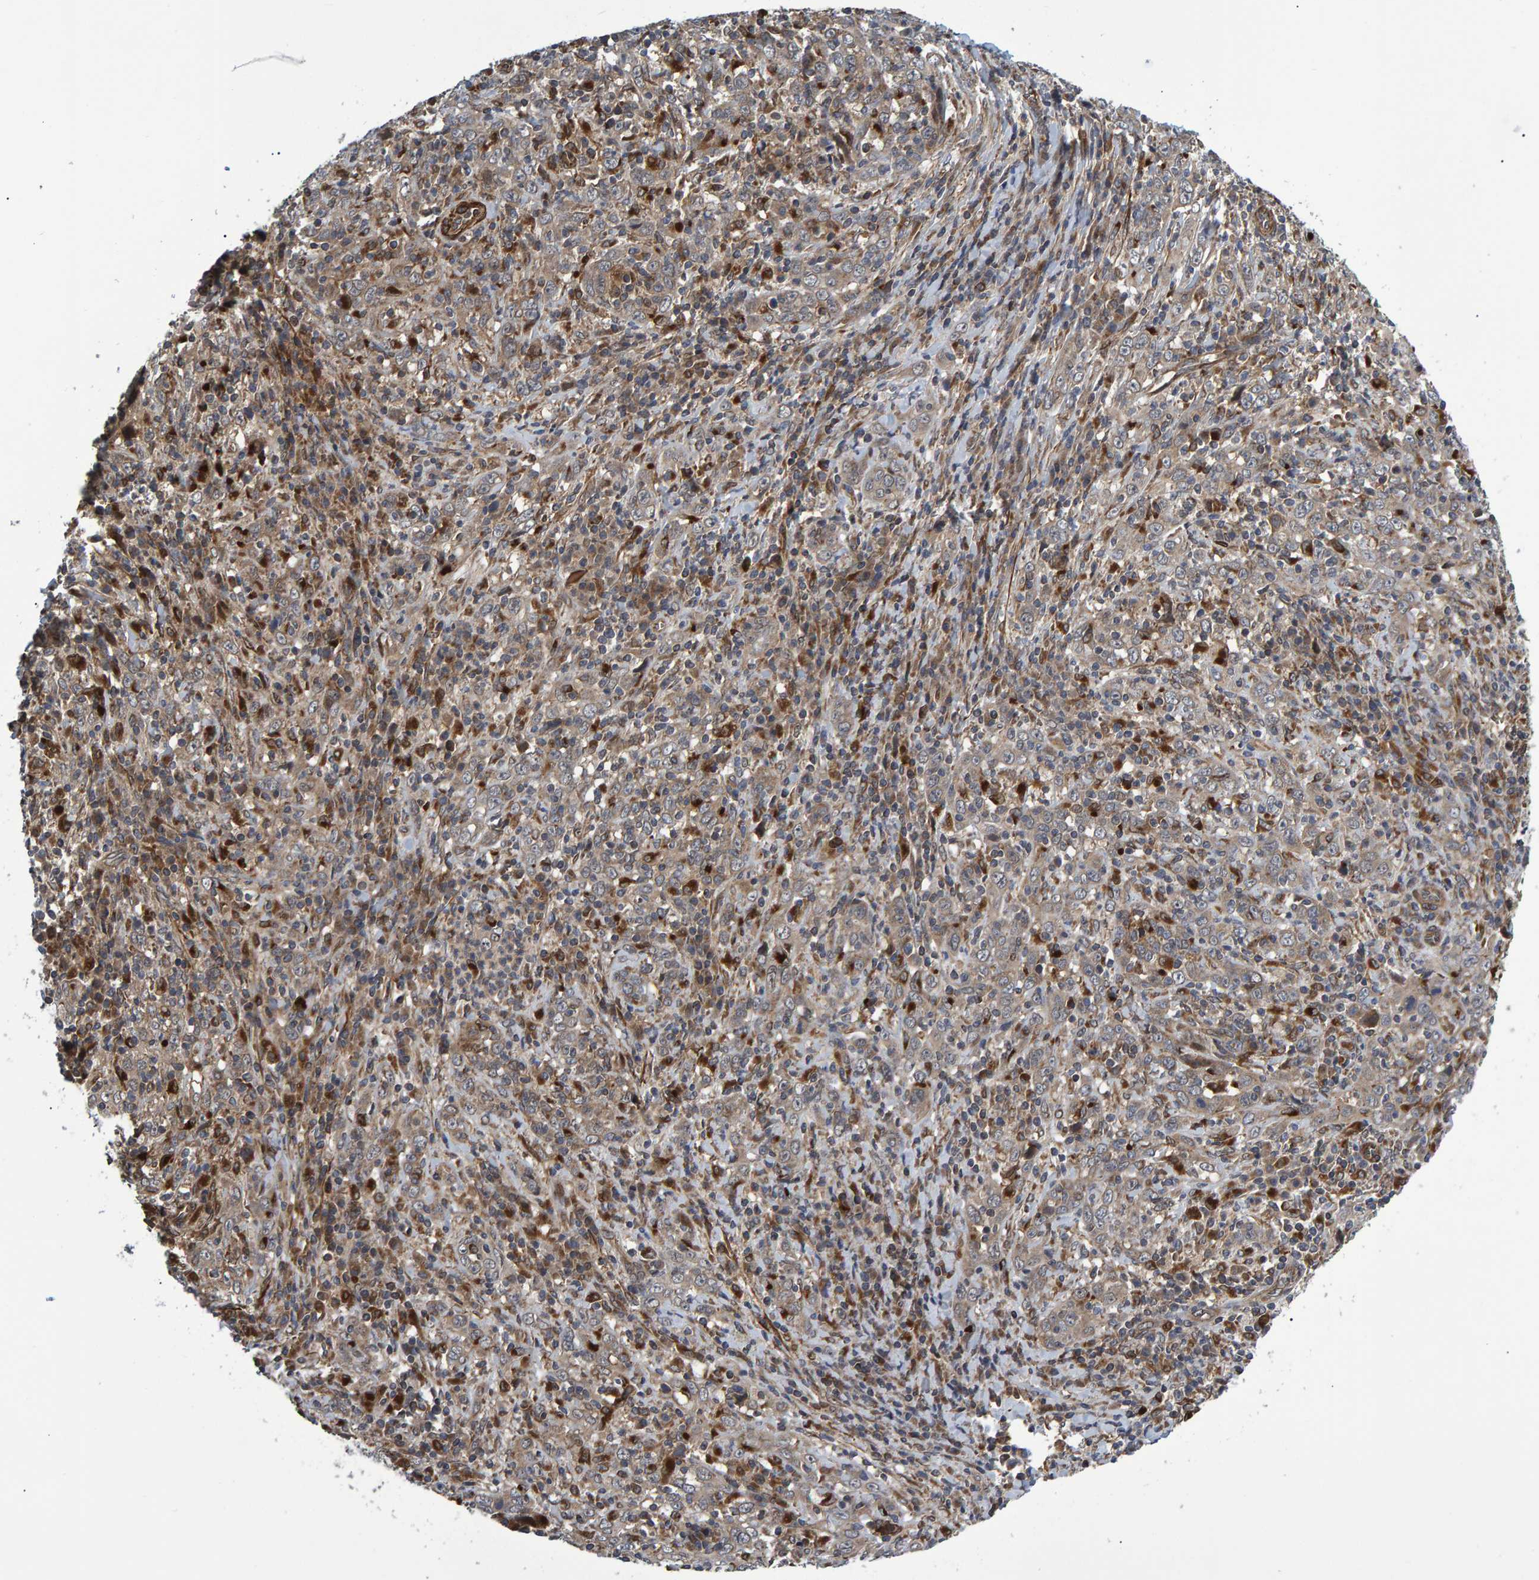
{"staining": {"intensity": "moderate", "quantity": "25%-75%", "location": "cytoplasmic/membranous"}, "tissue": "cervical cancer", "cell_type": "Tumor cells", "image_type": "cancer", "snomed": [{"axis": "morphology", "description": "Squamous cell carcinoma, NOS"}, {"axis": "topography", "description": "Cervix"}], "caption": "A micrograph of human squamous cell carcinoma (cervical) stained for a protein demonstrates moderate cytoplasmic/membranous brown staining in tumor cells. The staining is performed using DAB brown chromogen to label protein expression. The nuclei are counter-stained blue using hematoxylin.", "gene": "ATP6V1H", "patient": {"sex": "female", "age": 46}}